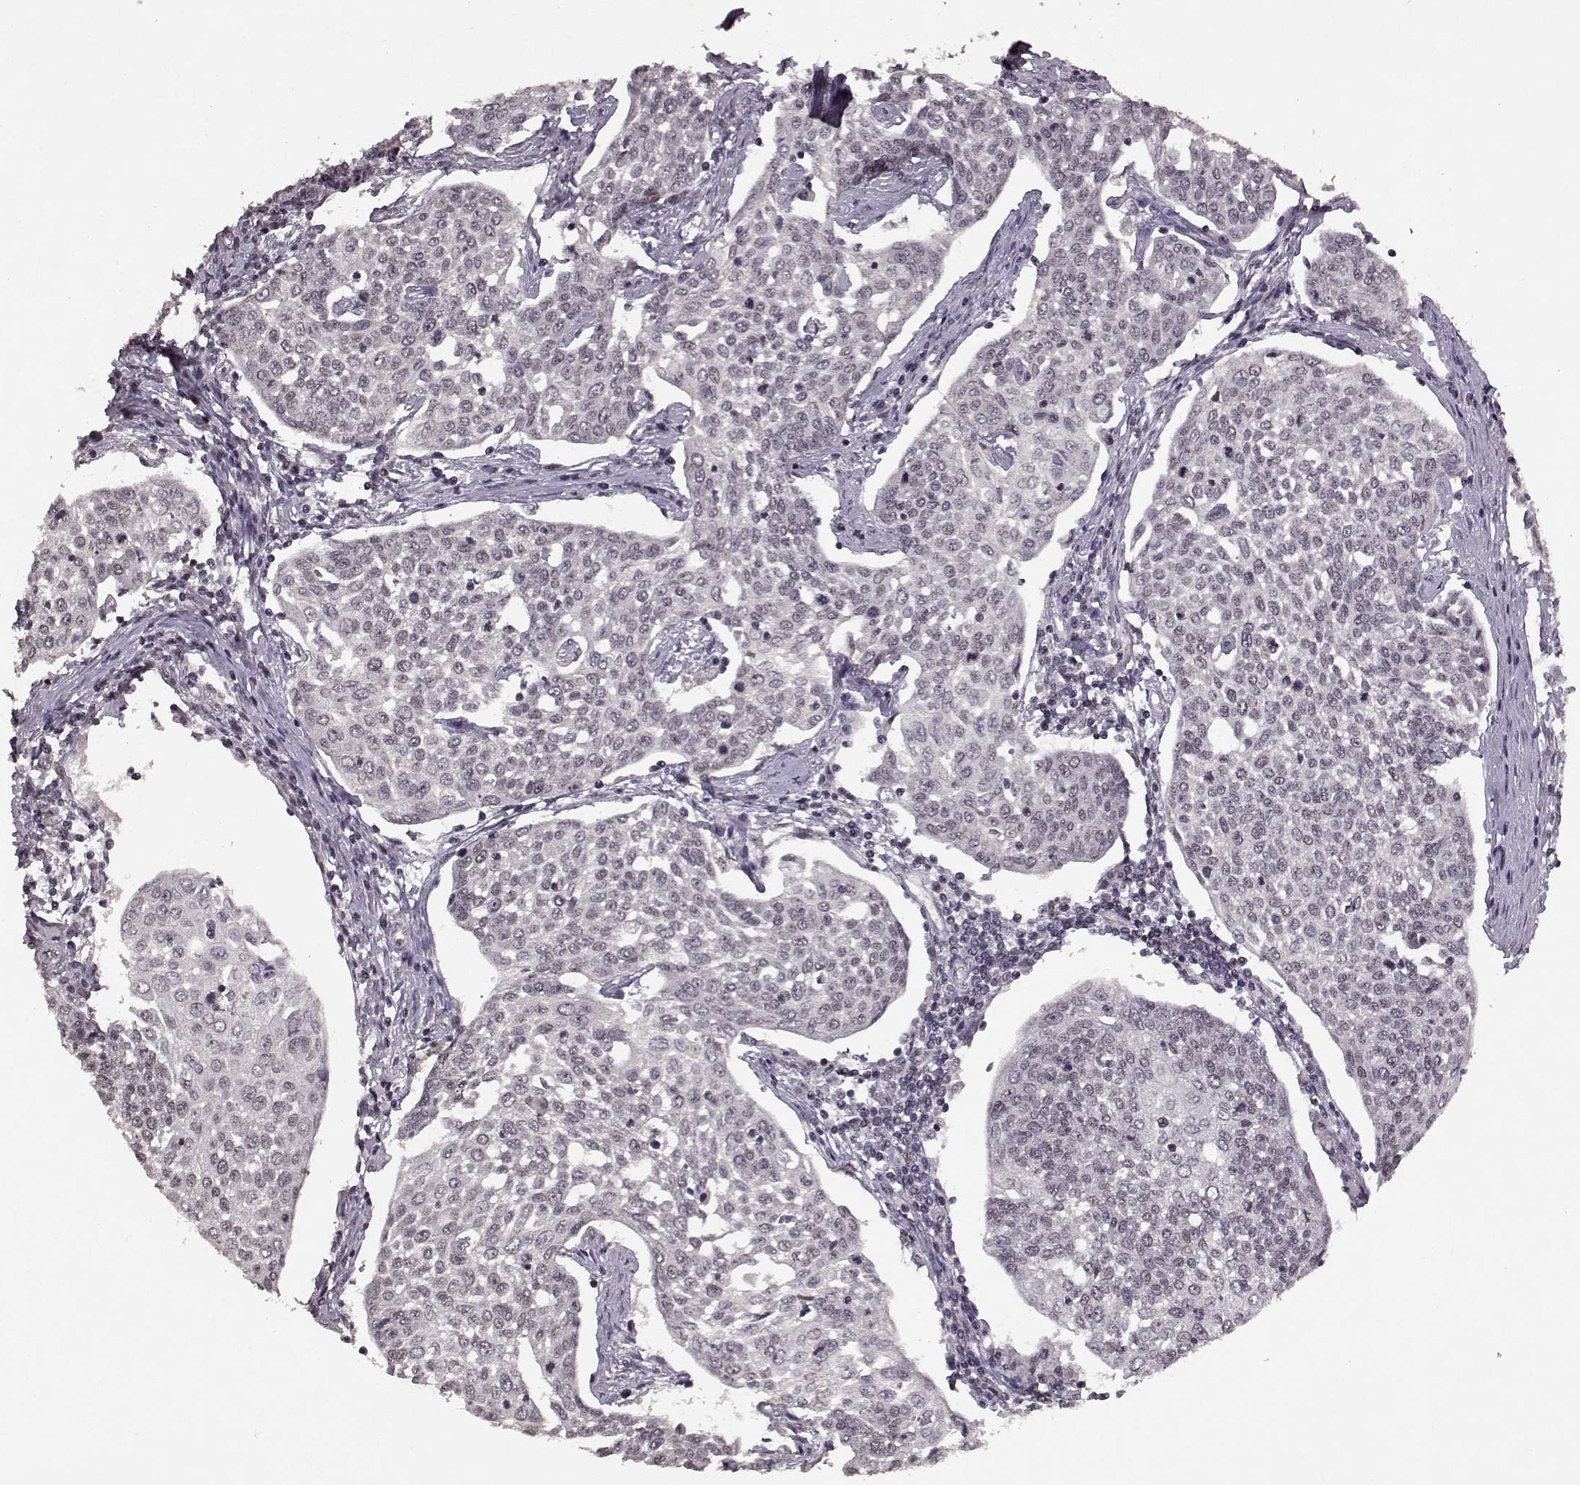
{"staining": {"intensity": "weak", "quantity": "<25%", "location": "nuclear"}, "tissue": "cervical cancer", "cell_type": "Tumor cells", "image_type": "cancer", "snomed": [{"axis": "morphology", "description": "Squamous cell carcinoma, NOS"}, {"axis": "topography", "description": "Cervix"}], "caption": "The image shows no staining of tumor cells in cervical squamous cell carcinoma.", "gene": "RRAGD", "patient": {"sex": "female", "age": 34}}